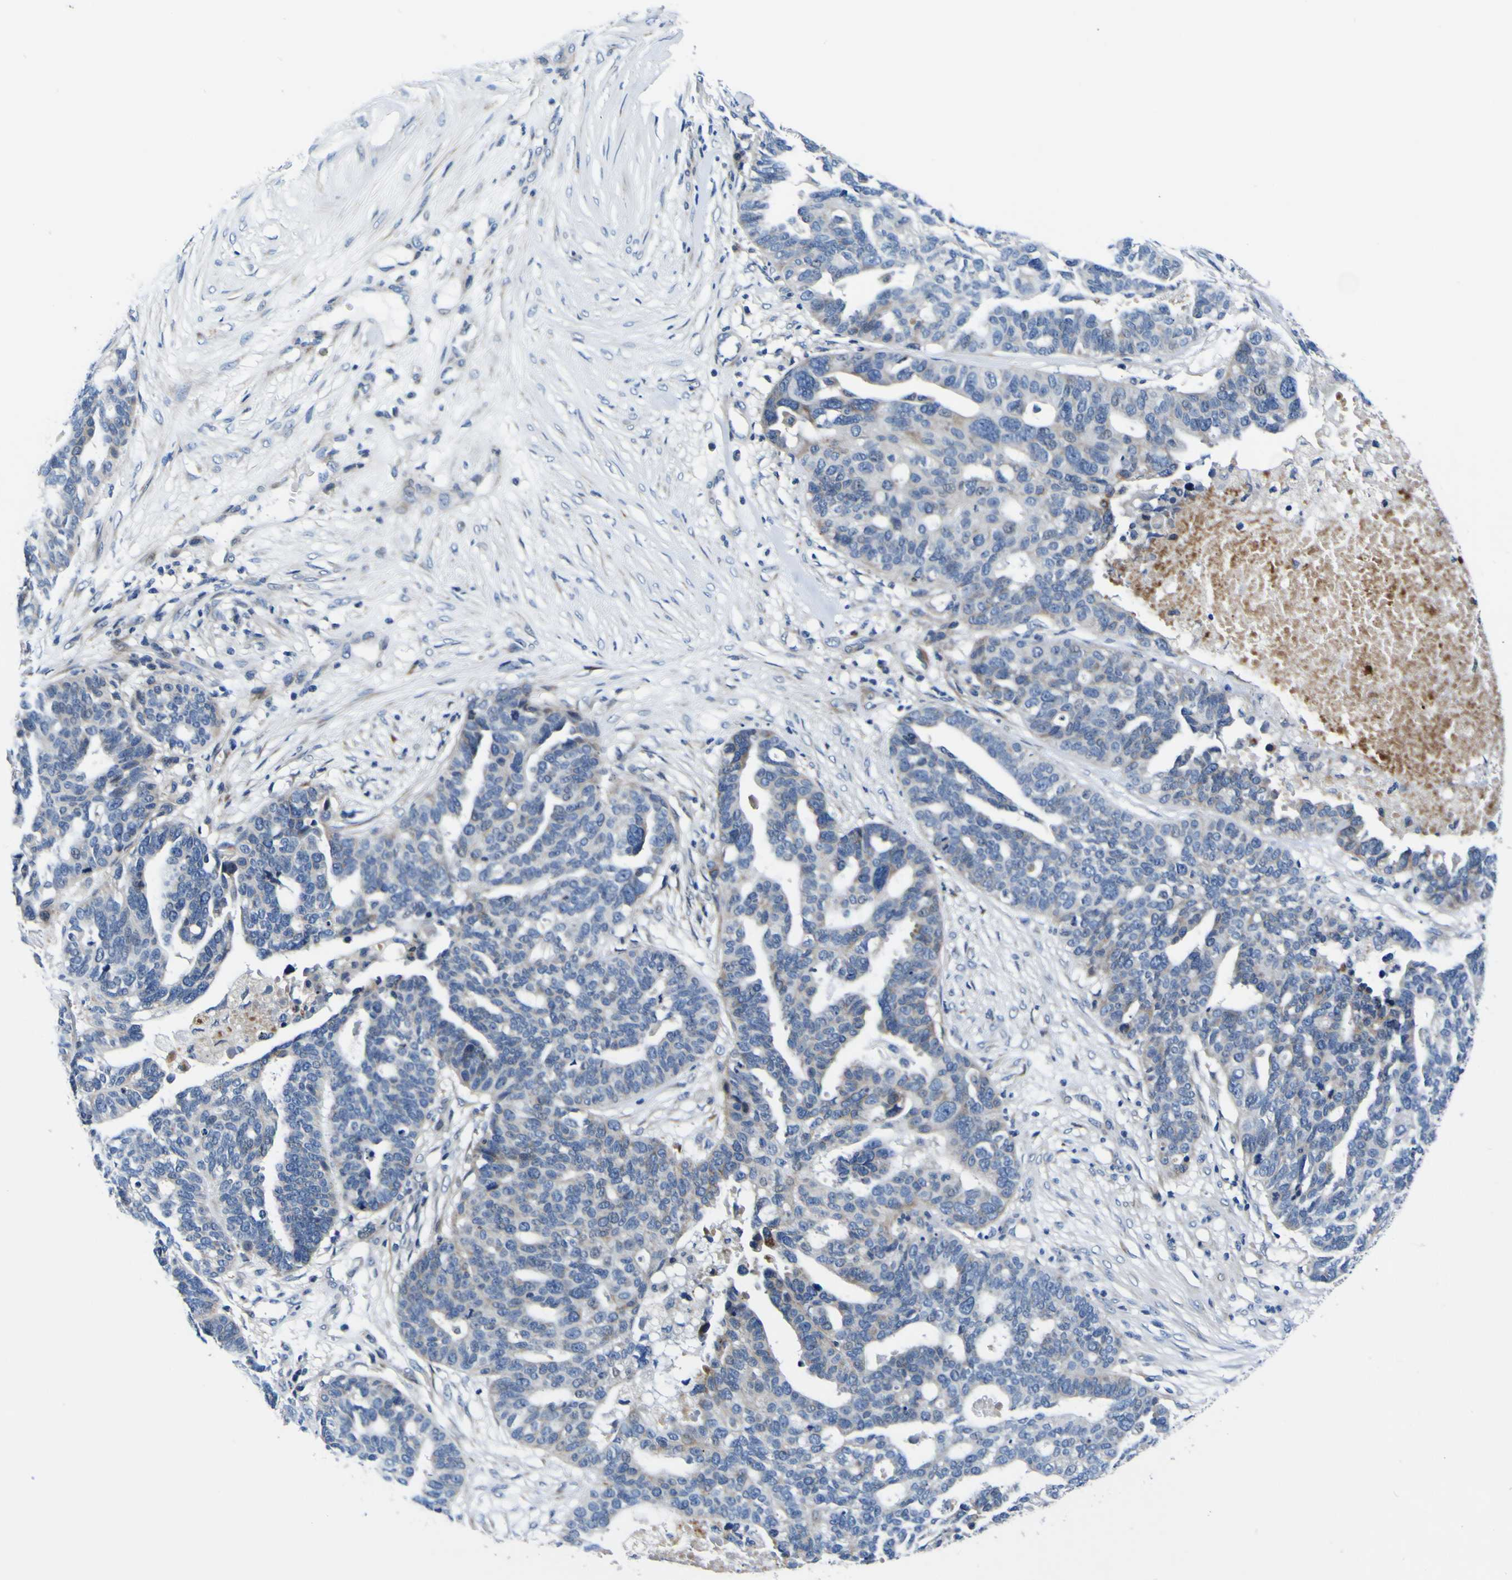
{"staining": {"intensity": "weak", "quantity": "<25%", "location": "cytoplasmic/membranous"}, "tissue": "ovarian cancer", "cell_type": "Tumor cells", "image_type": "cancer", "snomed": [{"axis": "morphology", "description": "Cystadenocarcinoma, serous, NOS"}, {"axis": "topography", "description": "Ovary"}], "caption": "Tumor cells show no significant protein positivity in serous cystadenocarcinoma (ovarian).", "gene": "AGAP3", "patient": {"sex": "female", "age": 59}}